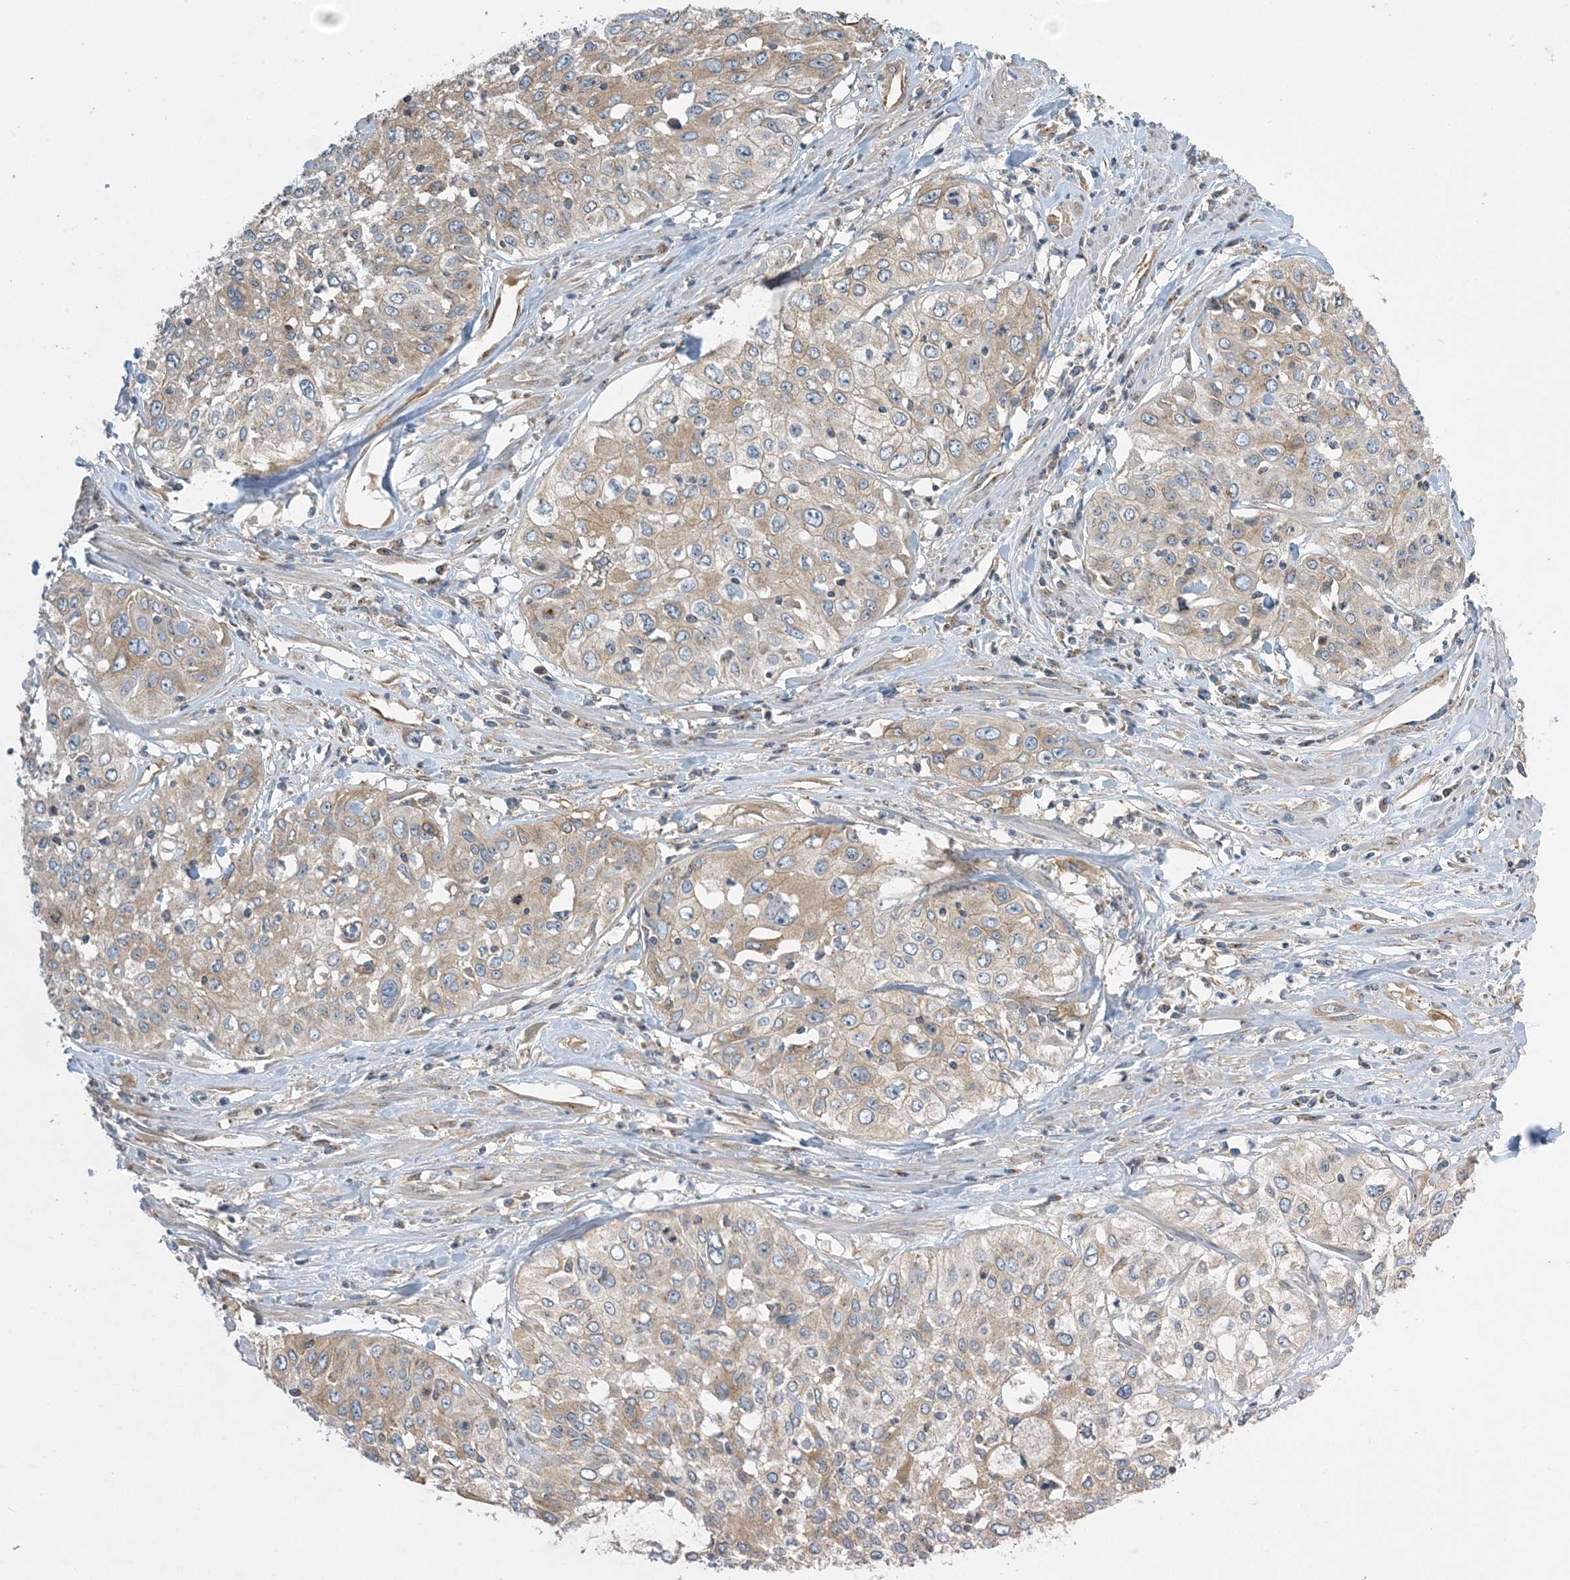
{"staining": {"intensity": "weak", "quantity": "25%-75%", "location": "cytoplasmic/membranous"}, "tissue": "cervical cancer", "cell_type": "Tumor cells", "image_type": "cancer", "snomed": [{"axis": "morphology", "description": "Squamous cell carcinoma, NOS"}, {"axis": "topography", "description": "Cervix"}], "caption": "A high-resolution image shows IHC staining of cervical squamous cell carcinoma, which shows weak cytoplasmic/membranous positivity in about 25%-75% of tumor cells.", "gene": "SIDT1", "patient": {"sex": "female", "age": 31}}